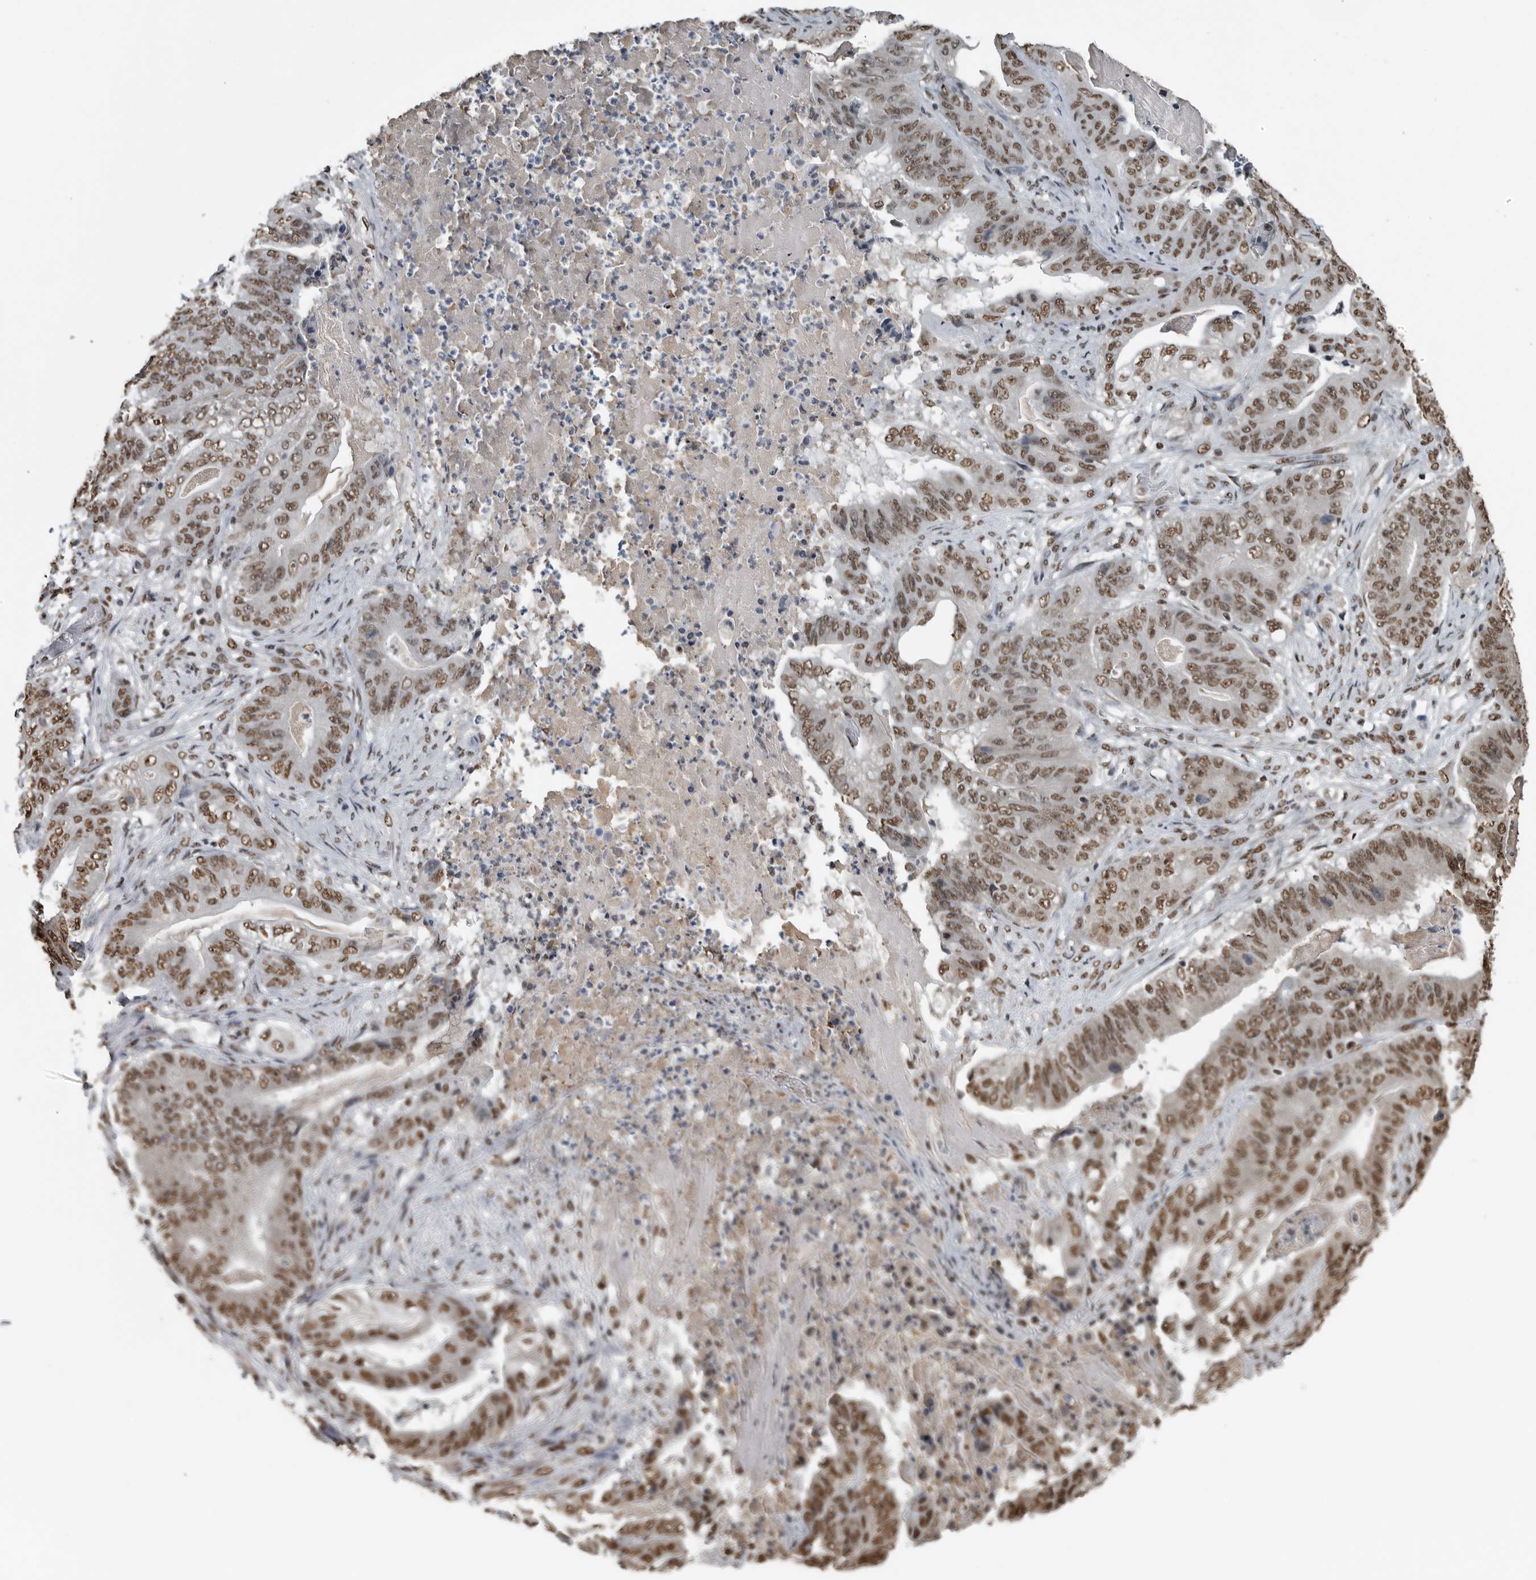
{"staining": {"intensity": "moderate", "quantity": ">75%", "location": "nuclear"}, "tissue": "stomach cancer", "cell_type": "Tumor cells", "image_type": "cancer", "snomed": [{"axis": "morphology", "description": "Adenocarcinoma, NOS"}, {"axis": "topography", "description": "Stomach"}], "caption": "Immunohistochemical staining of adenocarcinoma (stomach) demonstrates moderate nuclear protein staining in about >75% of tumor cells. (Brightfield microscopy of DAB IHC at high magnification).", "gene": "TGS1", "patient": {"sex": "female", "age": 73}}